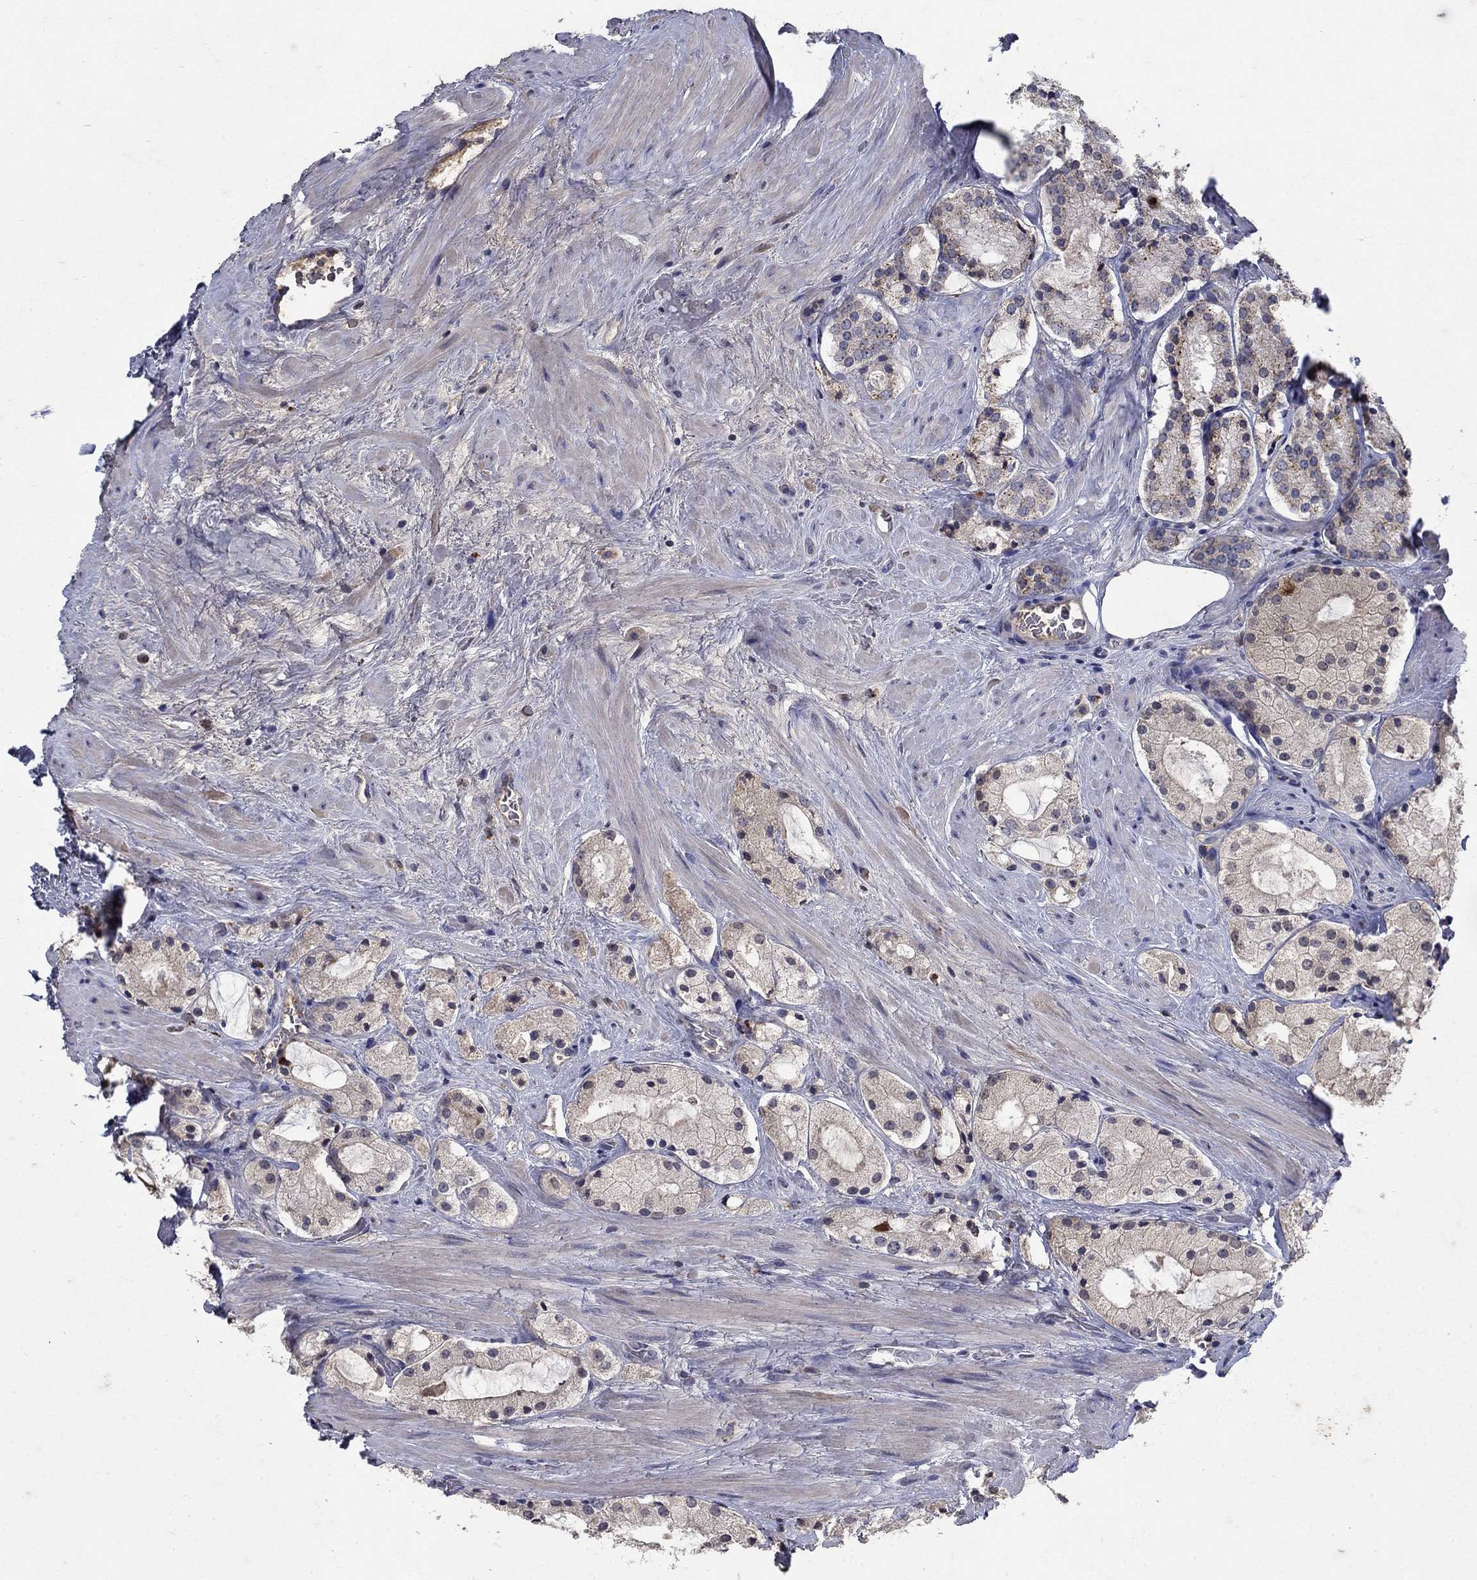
{"staining": {"intensity": "negative", "quantity": "none", "location": "none"}, "tissue": "prostate cancer", "cell_type": "Tumor cells", "image_type": "cancer", "snomed": [{"axis": "morphology", "description": "Adenocarcinoma, NOS"}, {"axis": "morphology", "description": "Adenocarcinoma, High grade"}, {"axis": "topography", "description": "Prostate"}], "caption": "Tumor cells are negative for brown protein staining in adenocarcinoma (prostate).", "gene": "NPC2", "patient": {"sex": "male", "age": 64}}